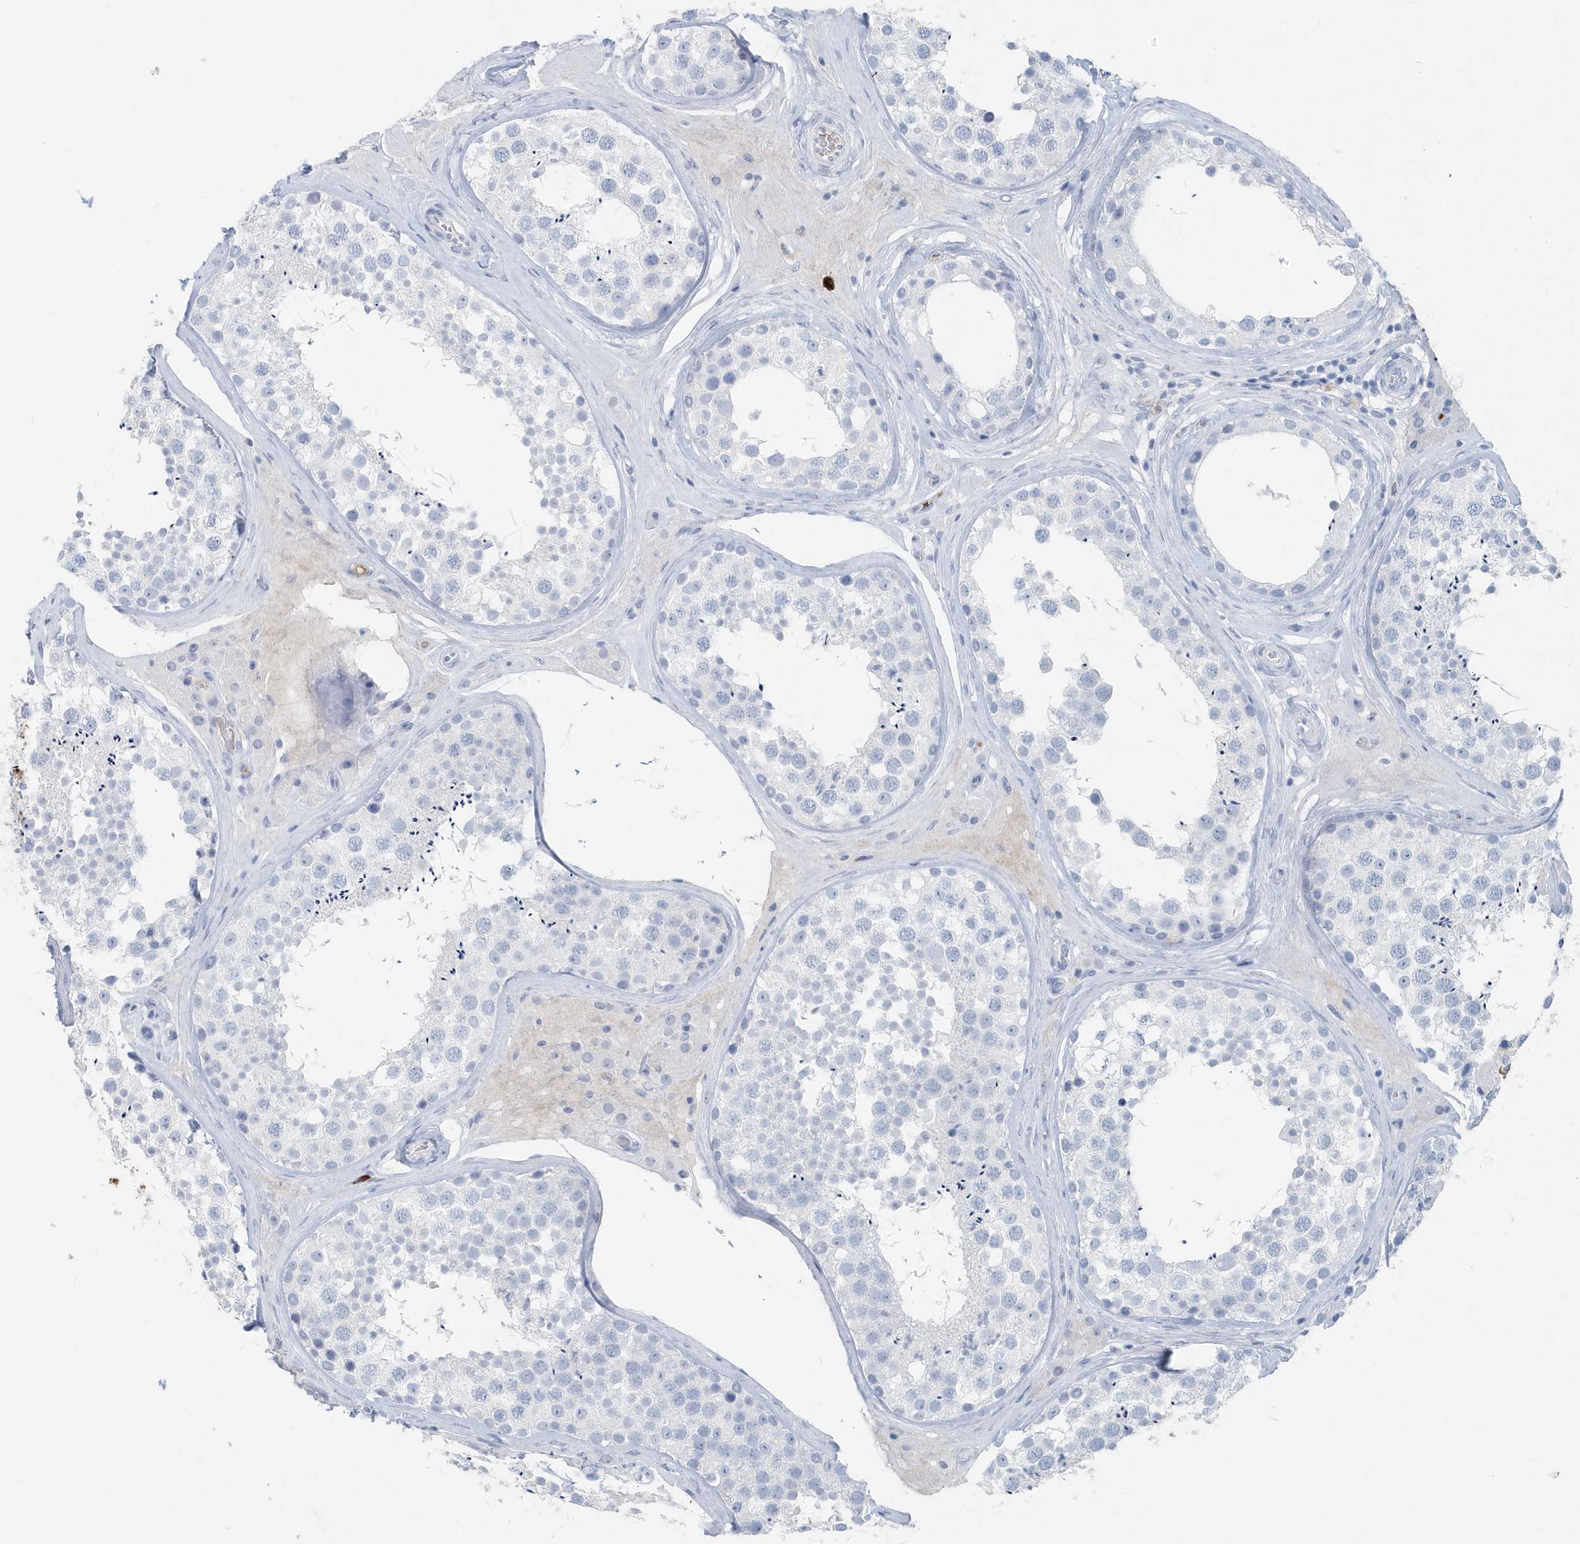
{"staining": {"intensity": "negative", "quantity": "none", "location": "none"}, "tissue": "testis", "cell_type": "Cells in seminiferous ducts", "image_type": "normal", "snomed": [{"axis": "morphology", "description": "Normal tissue, NOS"}, {"axis": "topography", "description": "Testis"}], "caption": "Histopathology image shows no protein staining in cells in seminiferous ducts of unremarkable testis. (DAB (3,3'-diaminobenzidine) immunohistochemistry with hematoxylin counter stain).", "gene": "JCHAIN", "patient": {"sex": "male", "age": 46}}